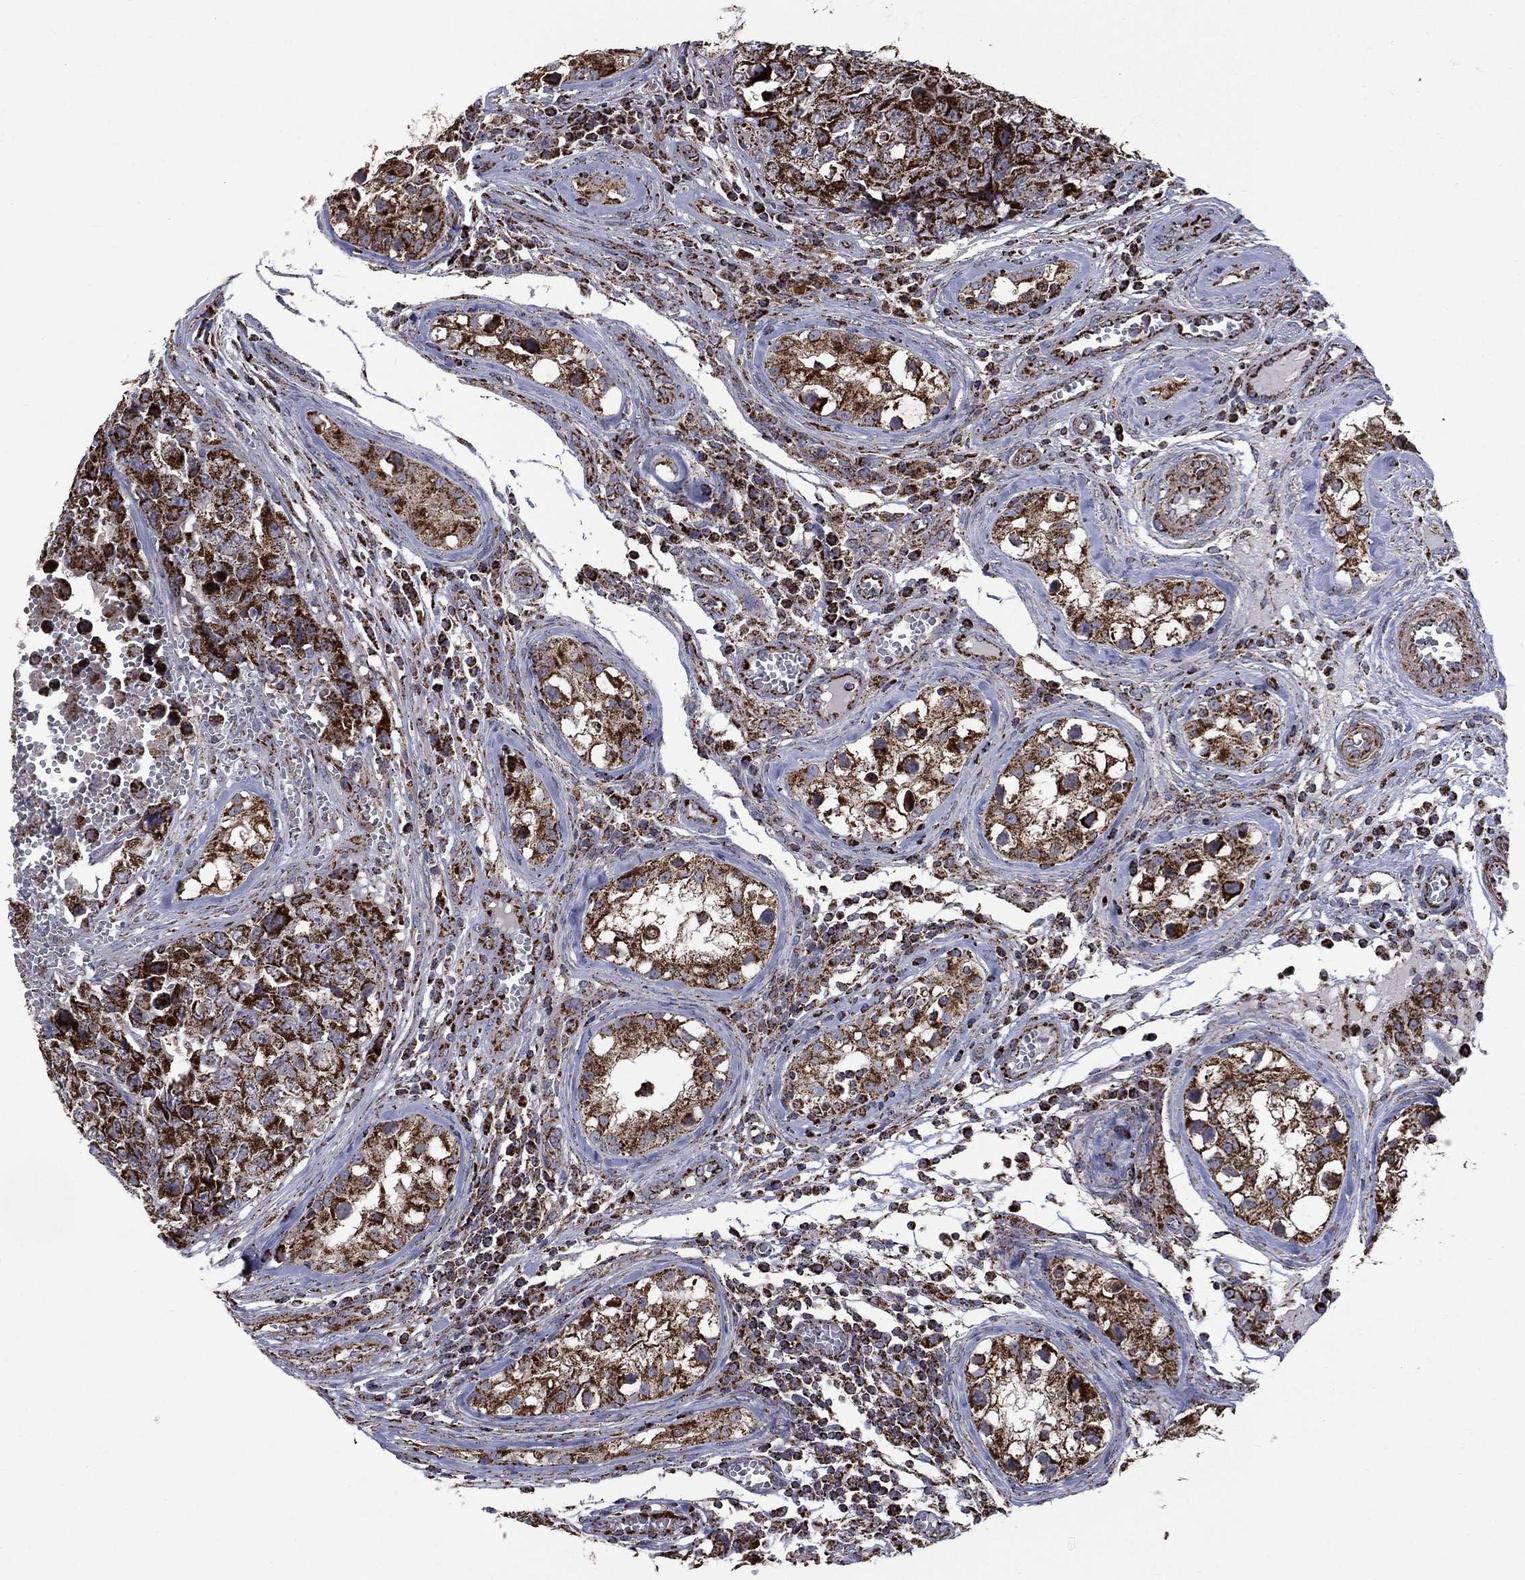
{"staining": {"intensity": "strong", "quantity": ">75%", "location": "cytoplasmic/membranous"}, "tissue": "testis cancer", "cell_type": "Tumor cells", "image_type": "cancer", "snomed": [{"axis": "morphology", "description": "Carcinoma, Embryonal, NOS"}, {"axis": "topography", "description": "Testis"}], "caption": "A brown stain highlights strong cytoplasmic/membranous positivity of a protein in testis cancer (embryonal carcinoma) tumor cells.", "gene": "GOT2", "patient": {"sex": "male", "age": 23}}